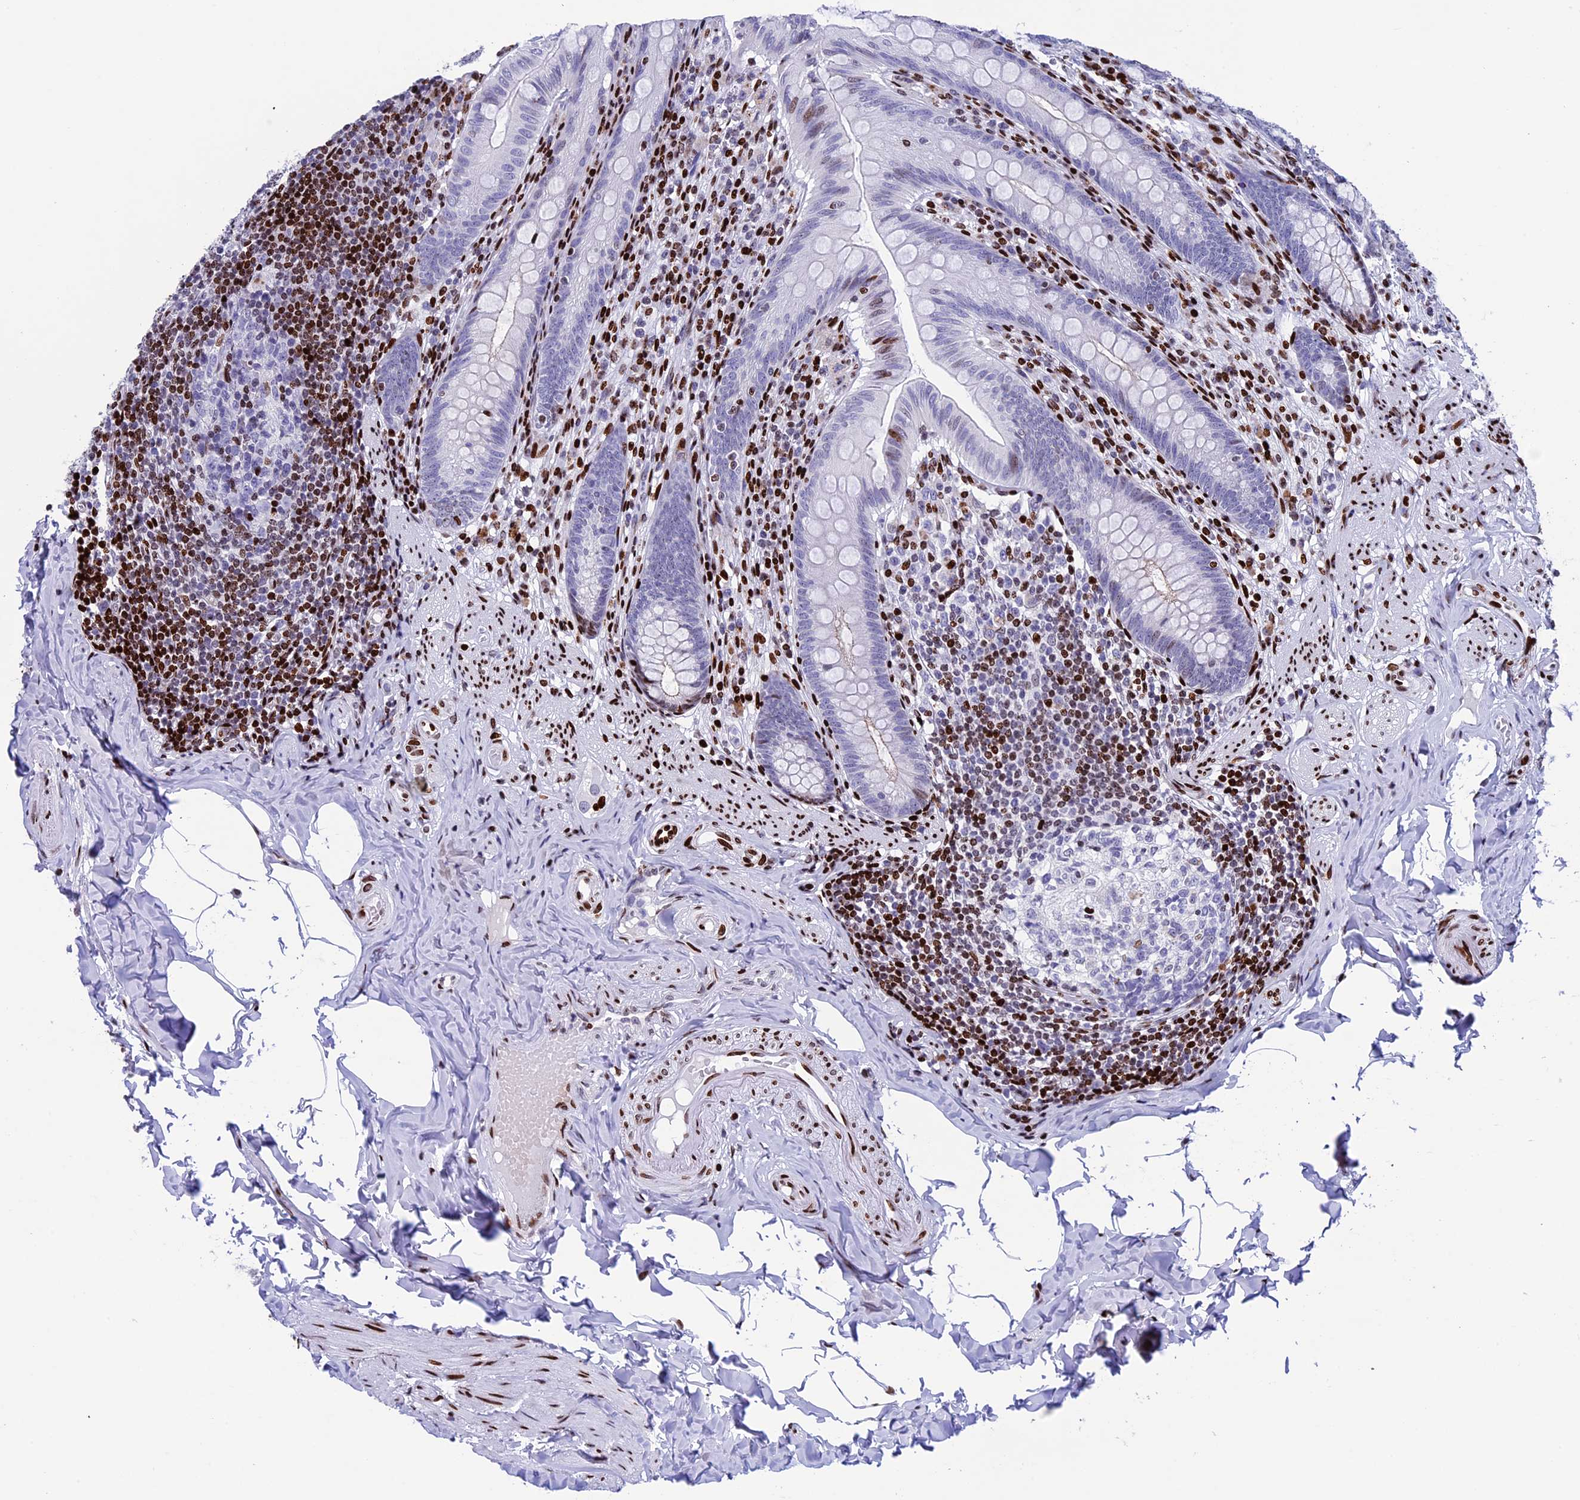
{"staining": {"intensity": "moderate", "quantity": "<25%", "location": "nuclear"}, "tissue": "appendix", "cell_type": "Glandular cells", "image_type": "normal", "snomed": [{"axis": "morphology", "description": "Normal tissue, NOS"}, {"axis": "topography", "description": "Appendix"}], "caption": "Appendix stained for a protein shows moderate nuclear positivity in glandular cells. The staining was performed using DAB (3,3'-diaminobenzidine) to visualize the protein expression in brown, while the nuclei were stained in blue with hematoxylin (Magnification: 20x).", "gene": "BTBD3", "patient": {"sex": "male", "age": 55}}